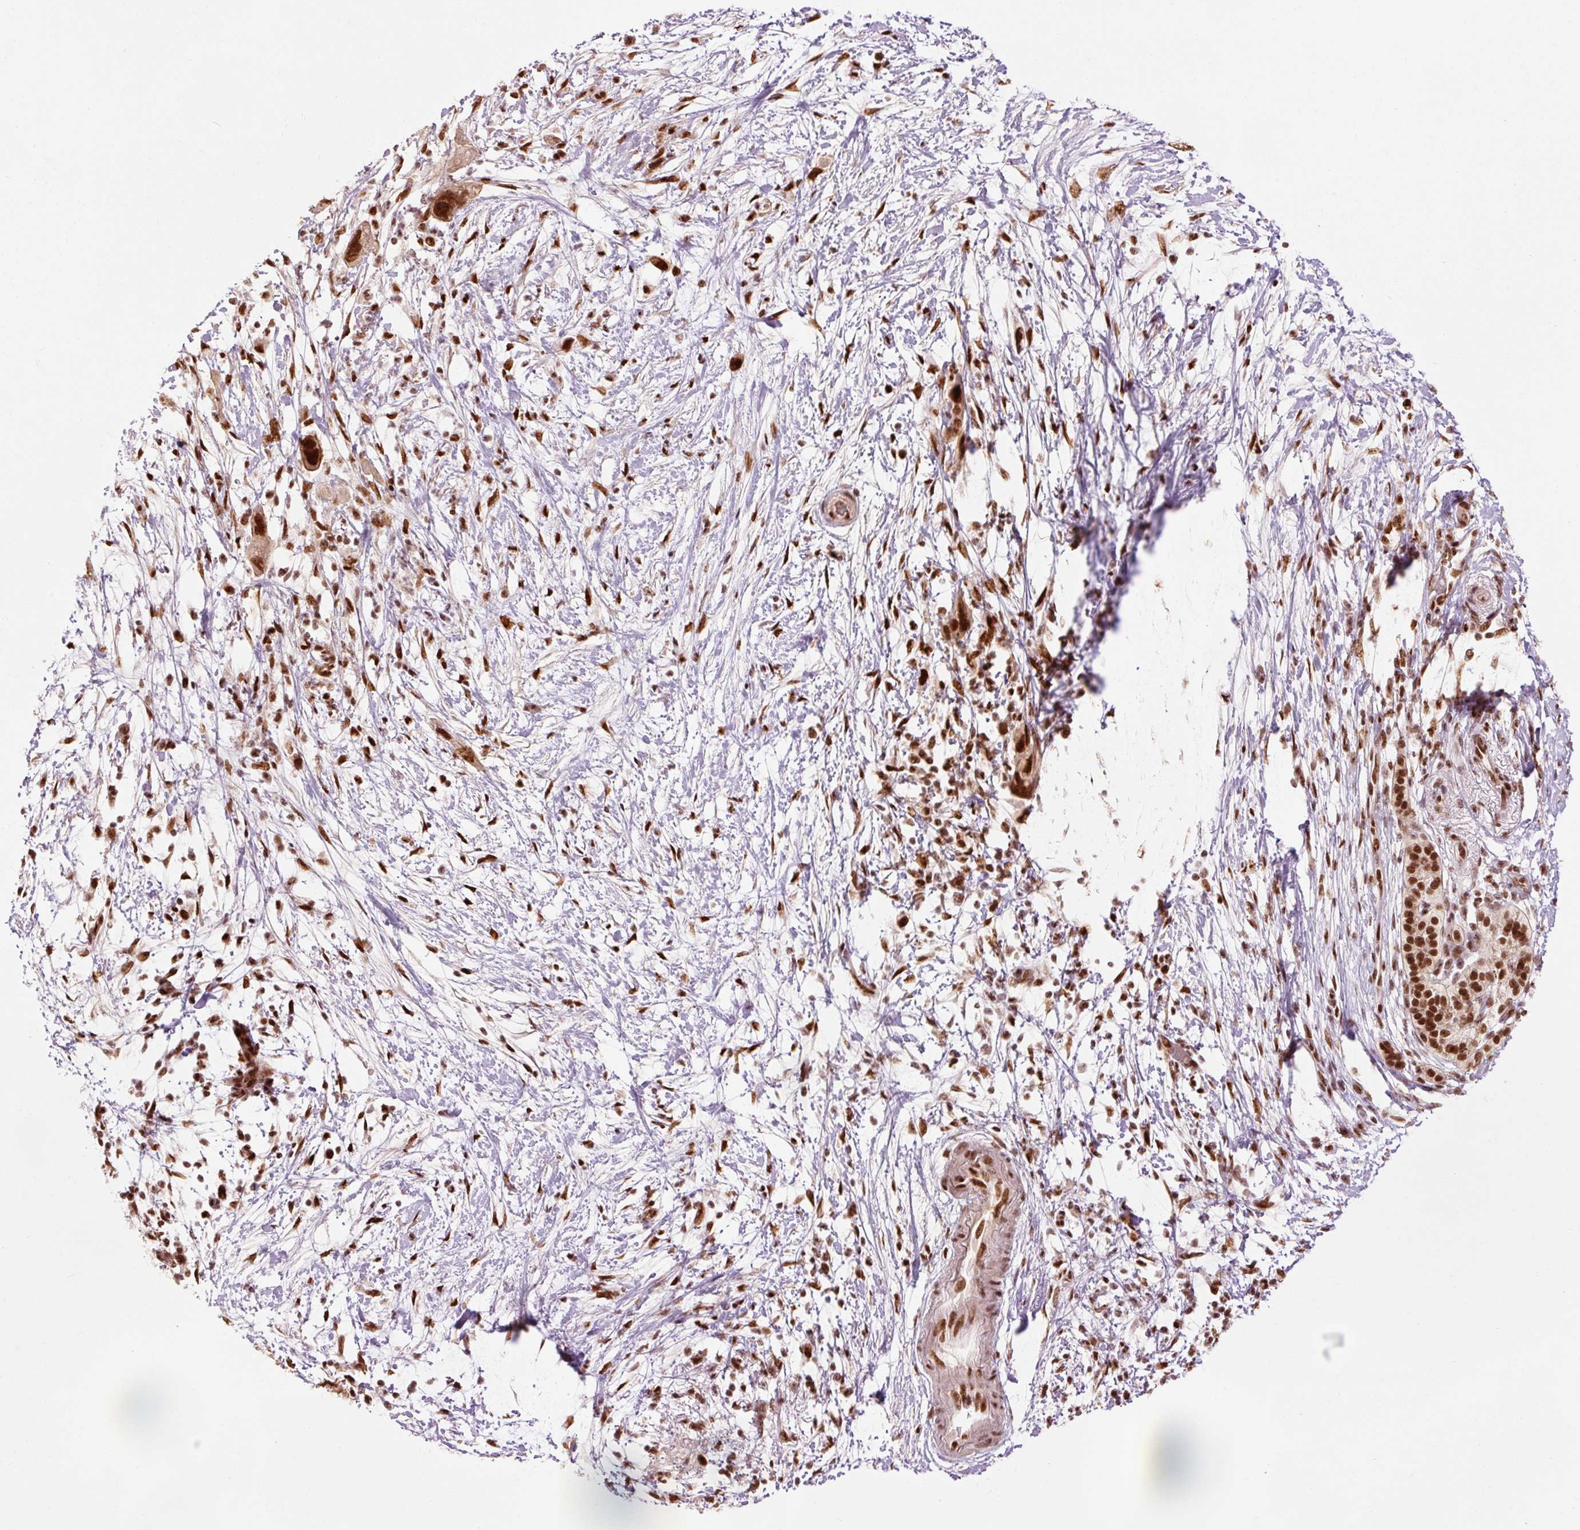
{"staining": {"intensity": "strong", "quantity": ">75%", "location": "nuclear"}, "tissue": "pancreatic cancer", "cell_type": "Tumor cells", "image_type": "cancer", "snomed": [{"axis": "morphology", "description": "Adenocarcinoma, NOS"}, {"axis": "topography", "description": "Pancreas"}], "caption": "Immunohistochemical staining of human adenocarcinoma (pancreatic) demonstrates high levels of strong nuclear protein positivity in approximately >75% of tumor cells. The protein of interest is stained brown, and the nuclei are stained in blue (DAB (3,3'-diaminobenzidine) IHC with brightfield microscopy, high magnification).", "gene": "ZBTB44", "patient": {"sex": "female", "age": 72}}